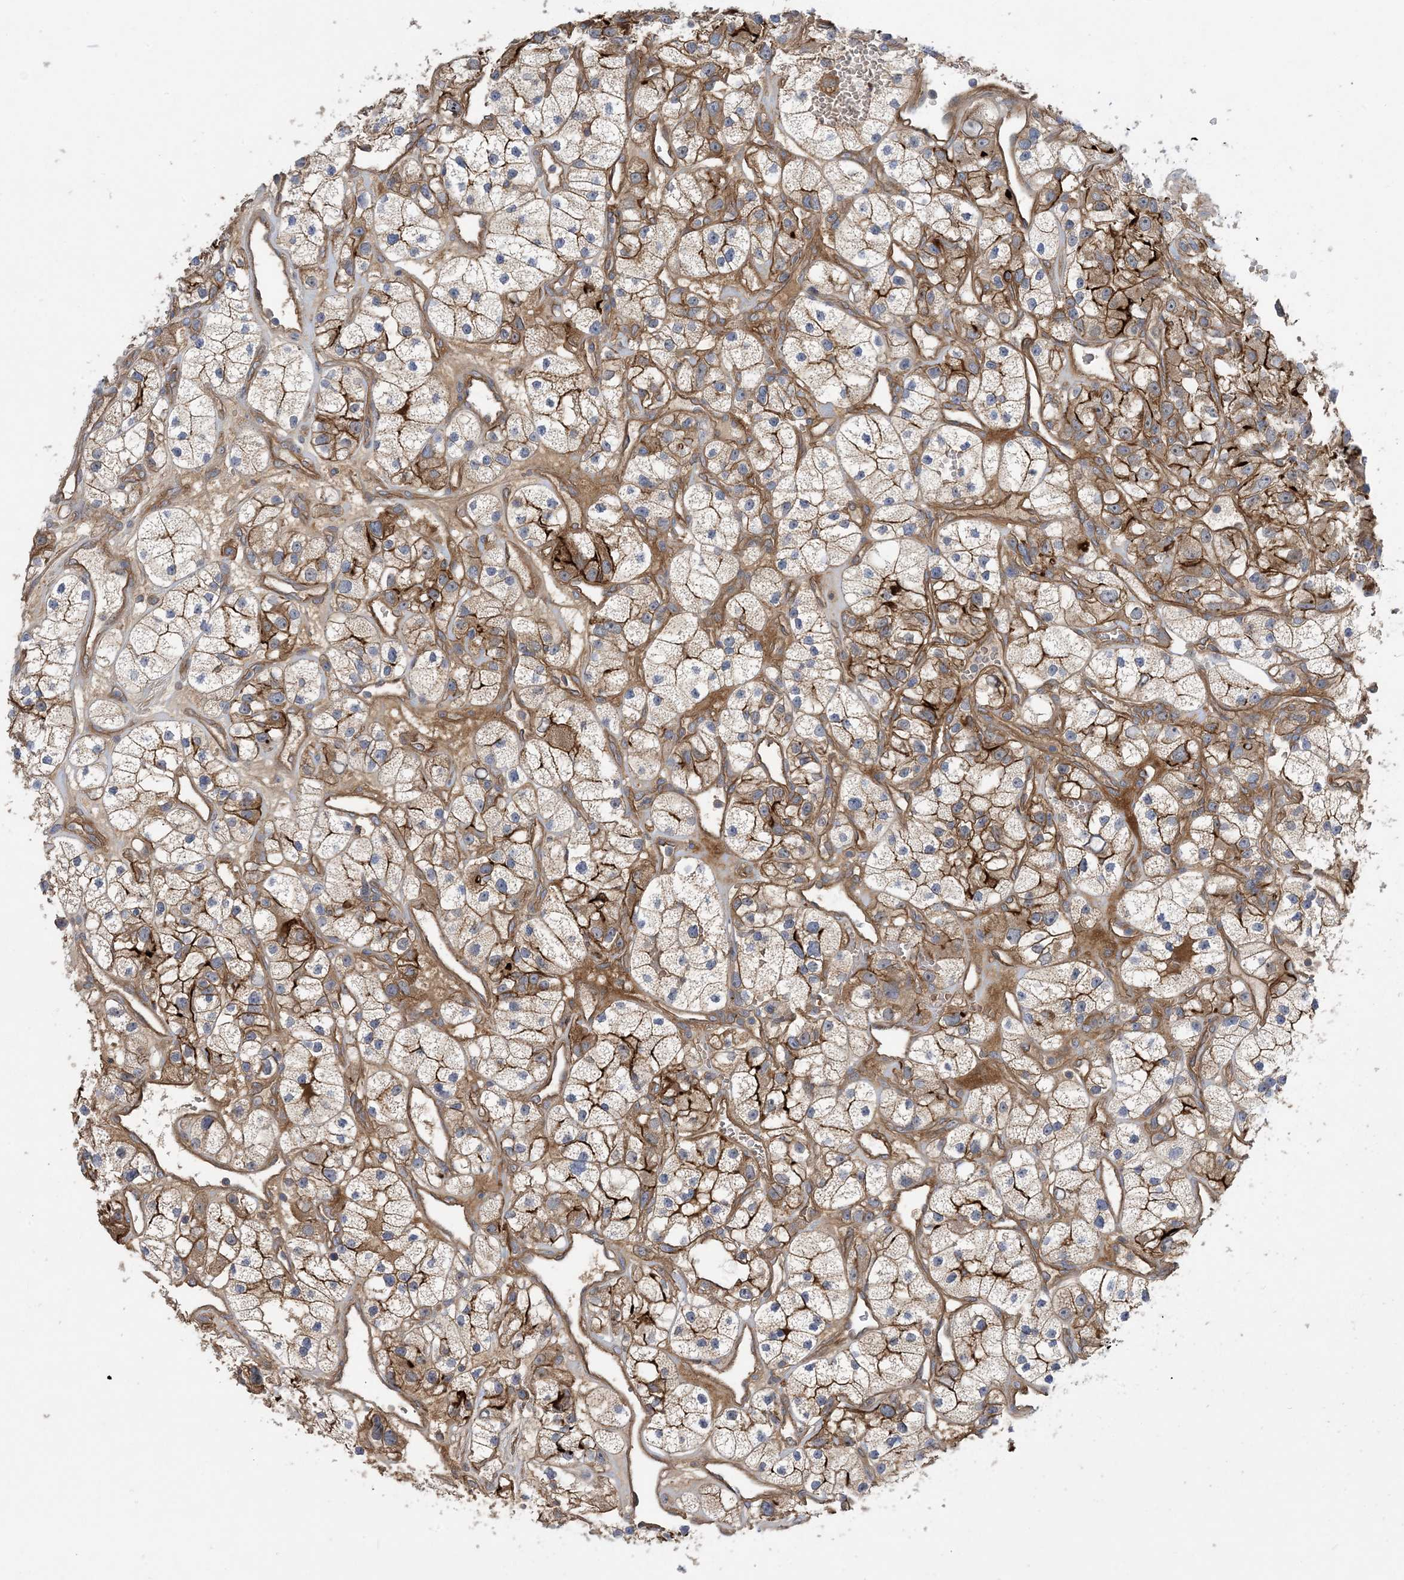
{"staining": {"intensity": "strong", "quantity": "25%-75%", "location": "cytoplasmic/membranous"}, "tissue": "renal cancer", "cell_type": "Tumor cells", "image_type": "cancer", "snomed": [{"axis": "morphology", "description": "Adenocarcinoma, NOS"}, {"axis": "topography", "description": "Kidney"}], "caption": "Brown immunohistochemical staining in human renal cancer (adenocarcinoma) reveals strong cytoplasmic/membranous expression in about 25%-75% of tumor cells. (IHC, brightfield microscopy, high magnification).", "gene": "AOC1", "patient": {"sex": "female", "age": 57}}